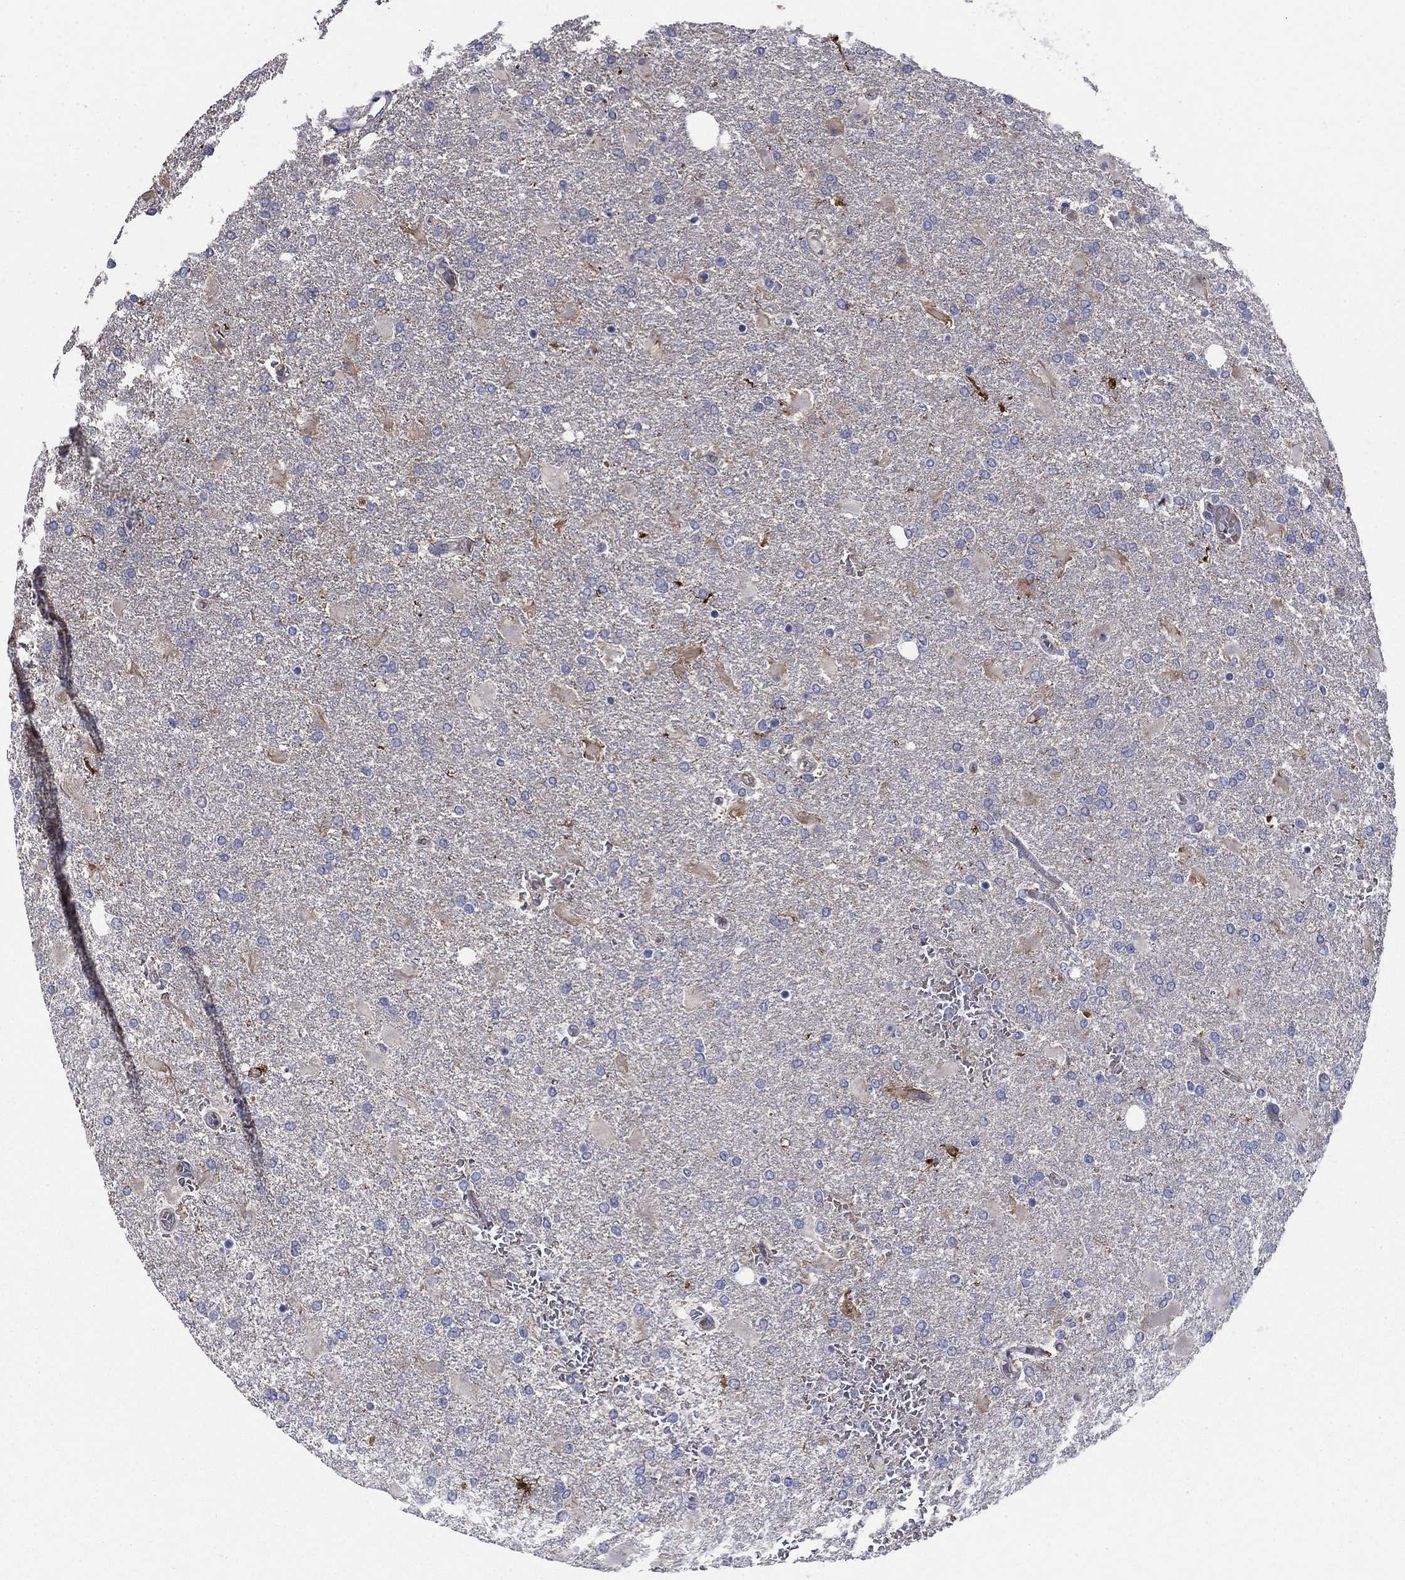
{"staining": {"intensity": "negative", "quantity": "none", "location": "none"}, "tissue": "glioma", "cell_type": "Tumor cells", "image_type": "cancer", "snomed": [{"axis": "morphology", "description": "Glioma, malignant, High grade"}, {"axis": "topography", "description": "Cerebral cortex"}], "caption": "High power microscopy micrograph of an immunohistochemistry histopathology image of malignant glioma (high-grade), revealing no significant expression in tumor cells. (DAB immunohistochemistry (IHC), high magnification).", "gene": "FLNC", "patient": {"sex": "male", "age": 79}}